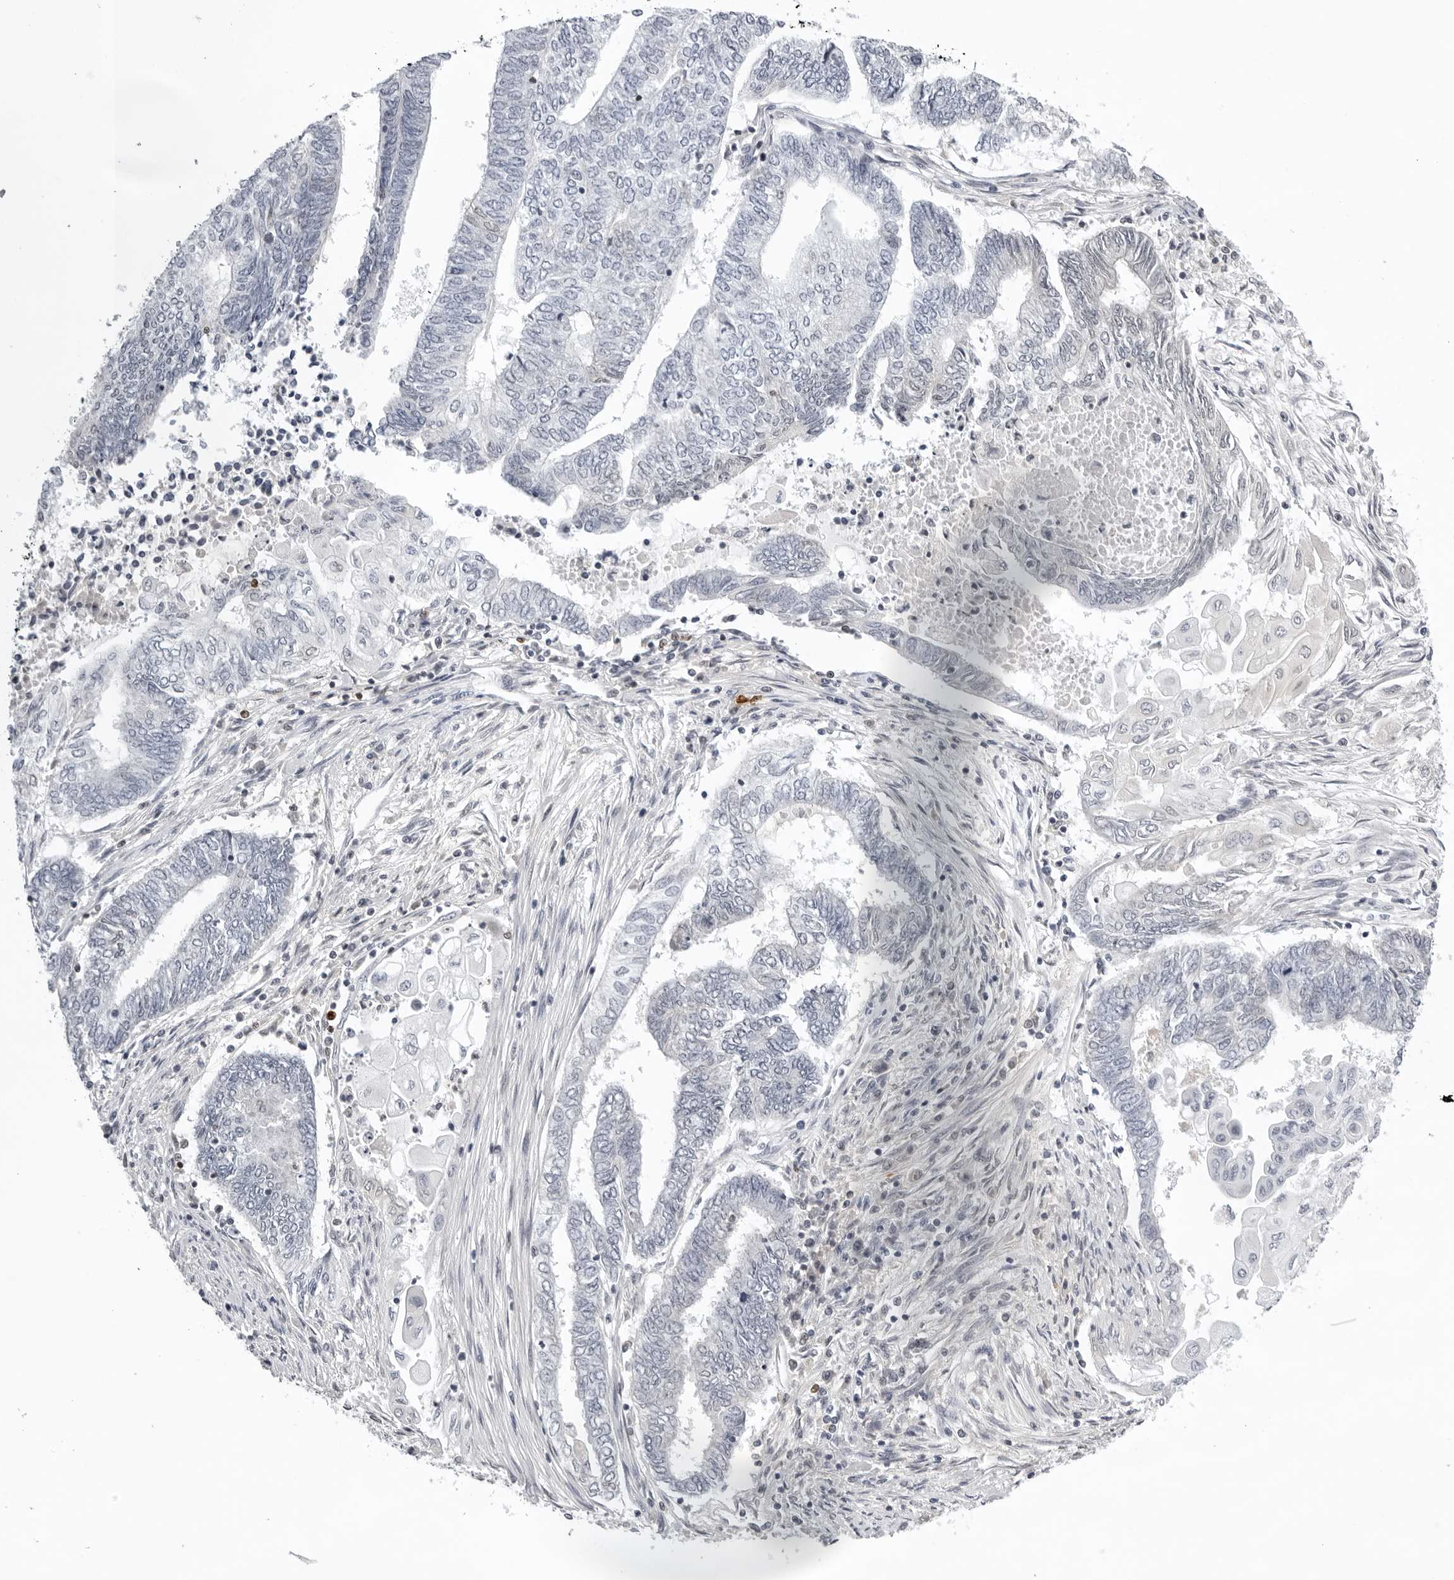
{"staining": {"intensity": "weak", "quantity": "<25%", "location": "nuclear"}, "tissue": "endometrial cancer", "cell_type": "Tumor cells", "image_type": "cancer", "snomed": [{"axis": "morphology", "description": "Adenocarcinoma, NOS"}, {"axis": "topography", "description": "Uterus"}, {"axis": "topography", "description": "Endometrium"}], "caption": "Endometrial cancer was stained to show a protein in brown. There is no significant expression in tumor cells.", "gene": "OGG1", "patient": {"sex": "female", "age": 70}}